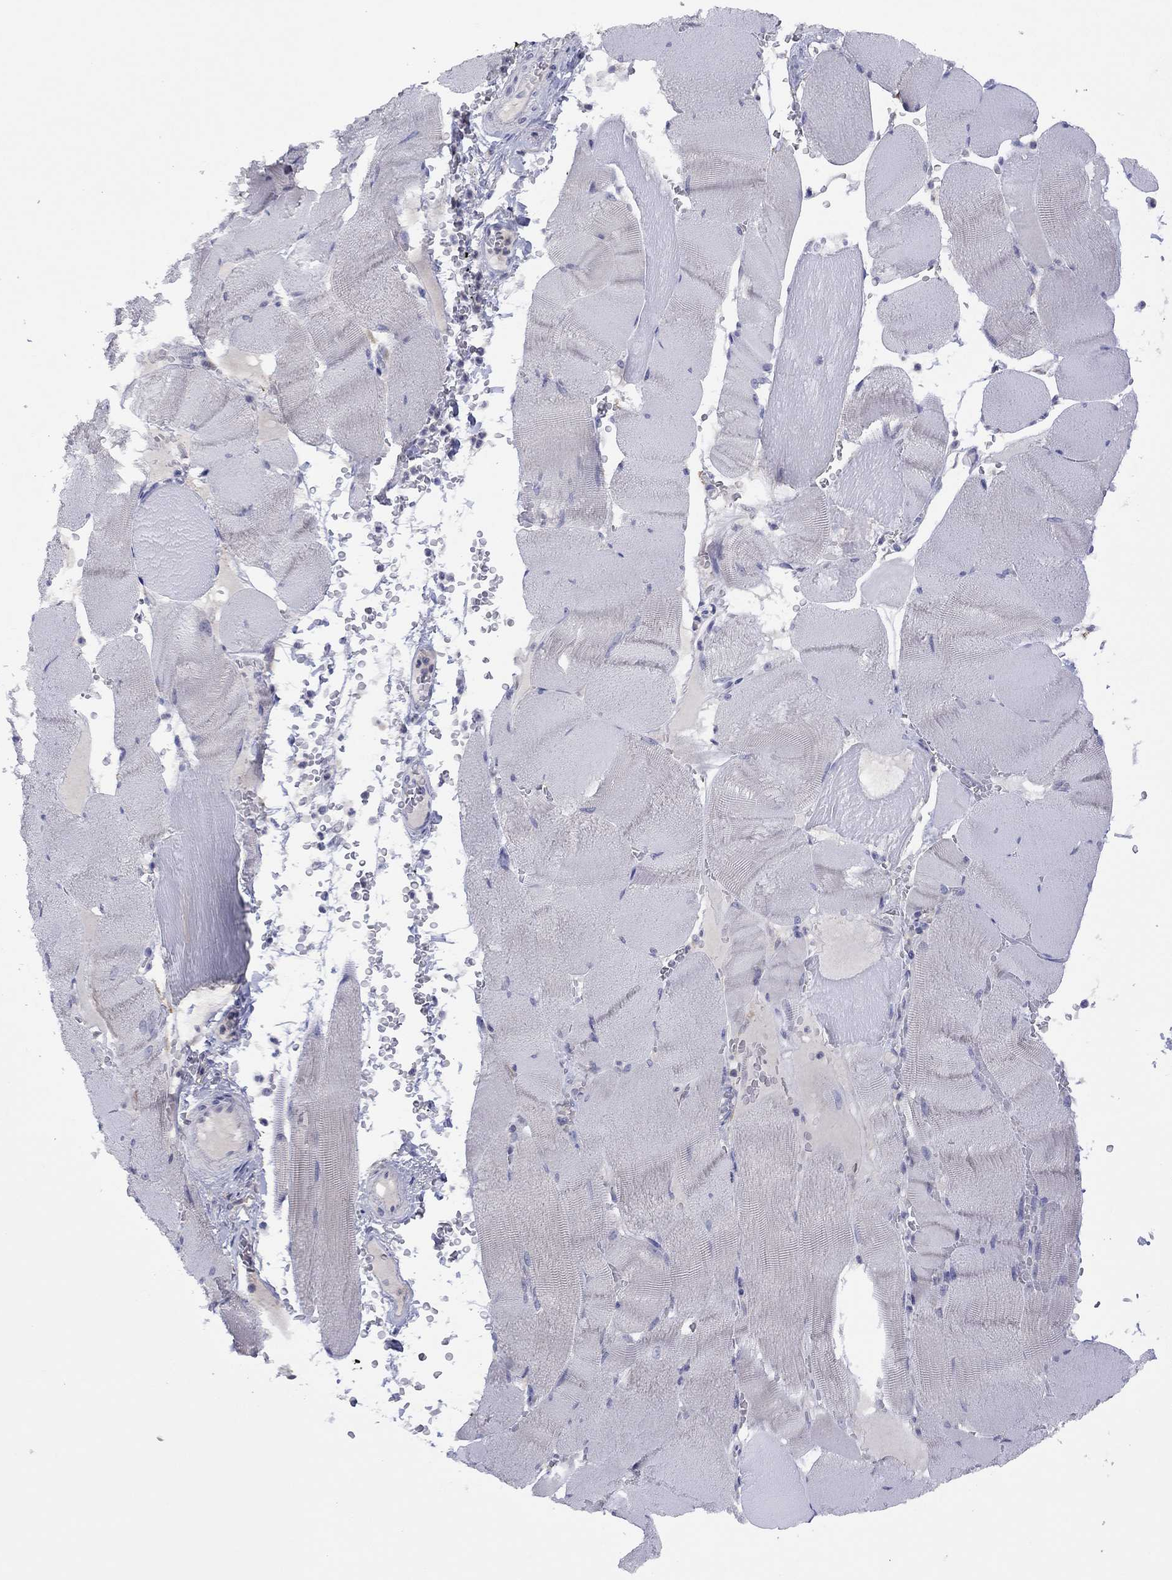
{"staining": {"intensity": "negative", "quantity": "none", "location": "none"}, "tissue": "skeletal muscle", "cell_type": "Myocytes", "image_type": "normal", "snomed": [{"axis": "morphology", "description": "Normal tissue, NOS"}, {"axis": "topography", "description": "Skeletal muscle"}], "caption": "High magnification brightfield microscopy of unremarkable skeletal muscle stained with DAB (brown) and counterstained with hematoxylin (blue): myocytes show no significant expression.", "gene": "CYP2B6", "patient": {"sex": "male", "age": 56}}